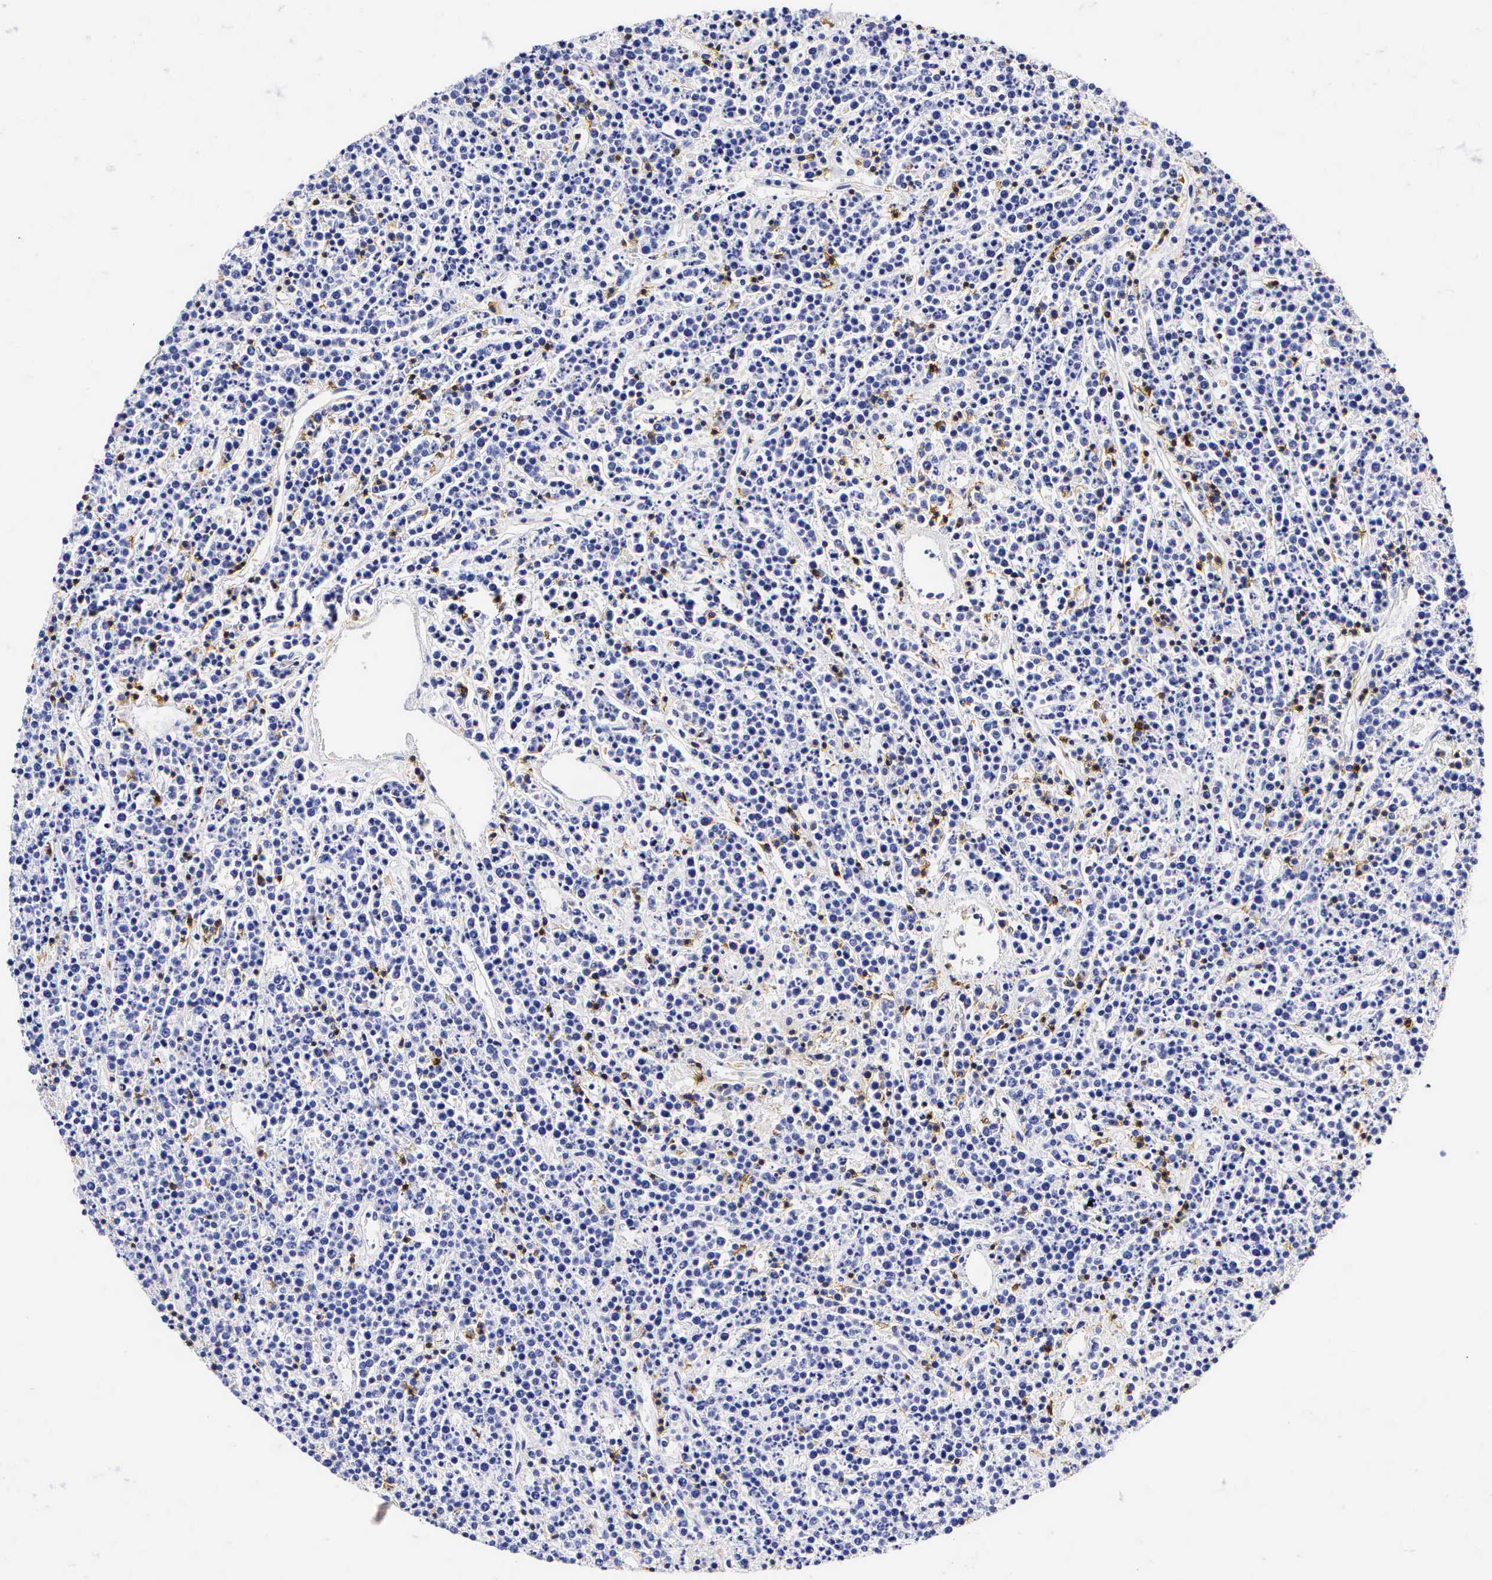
{"staining": {"intensity": "negative", "quantity": "none", "location": "none"}, "tissue": "lymphoma", "cell_type": "Tumor cells", "image_type": "cancer", "snomed": [{"axis": "morphology", "description": "Malignant lymphoma, non-Hodgkin's type, High grade"}, {"axis": "topography", "description": "Ovary"}], "caption": "Immunohistochemical staining of malignant lymphoma, non-Hodgkin's type (high-grade) demonstrates no significant positivity in tumor cells.", "gene": "CD3E", "patient": {"sex": "female", "age": 56}}